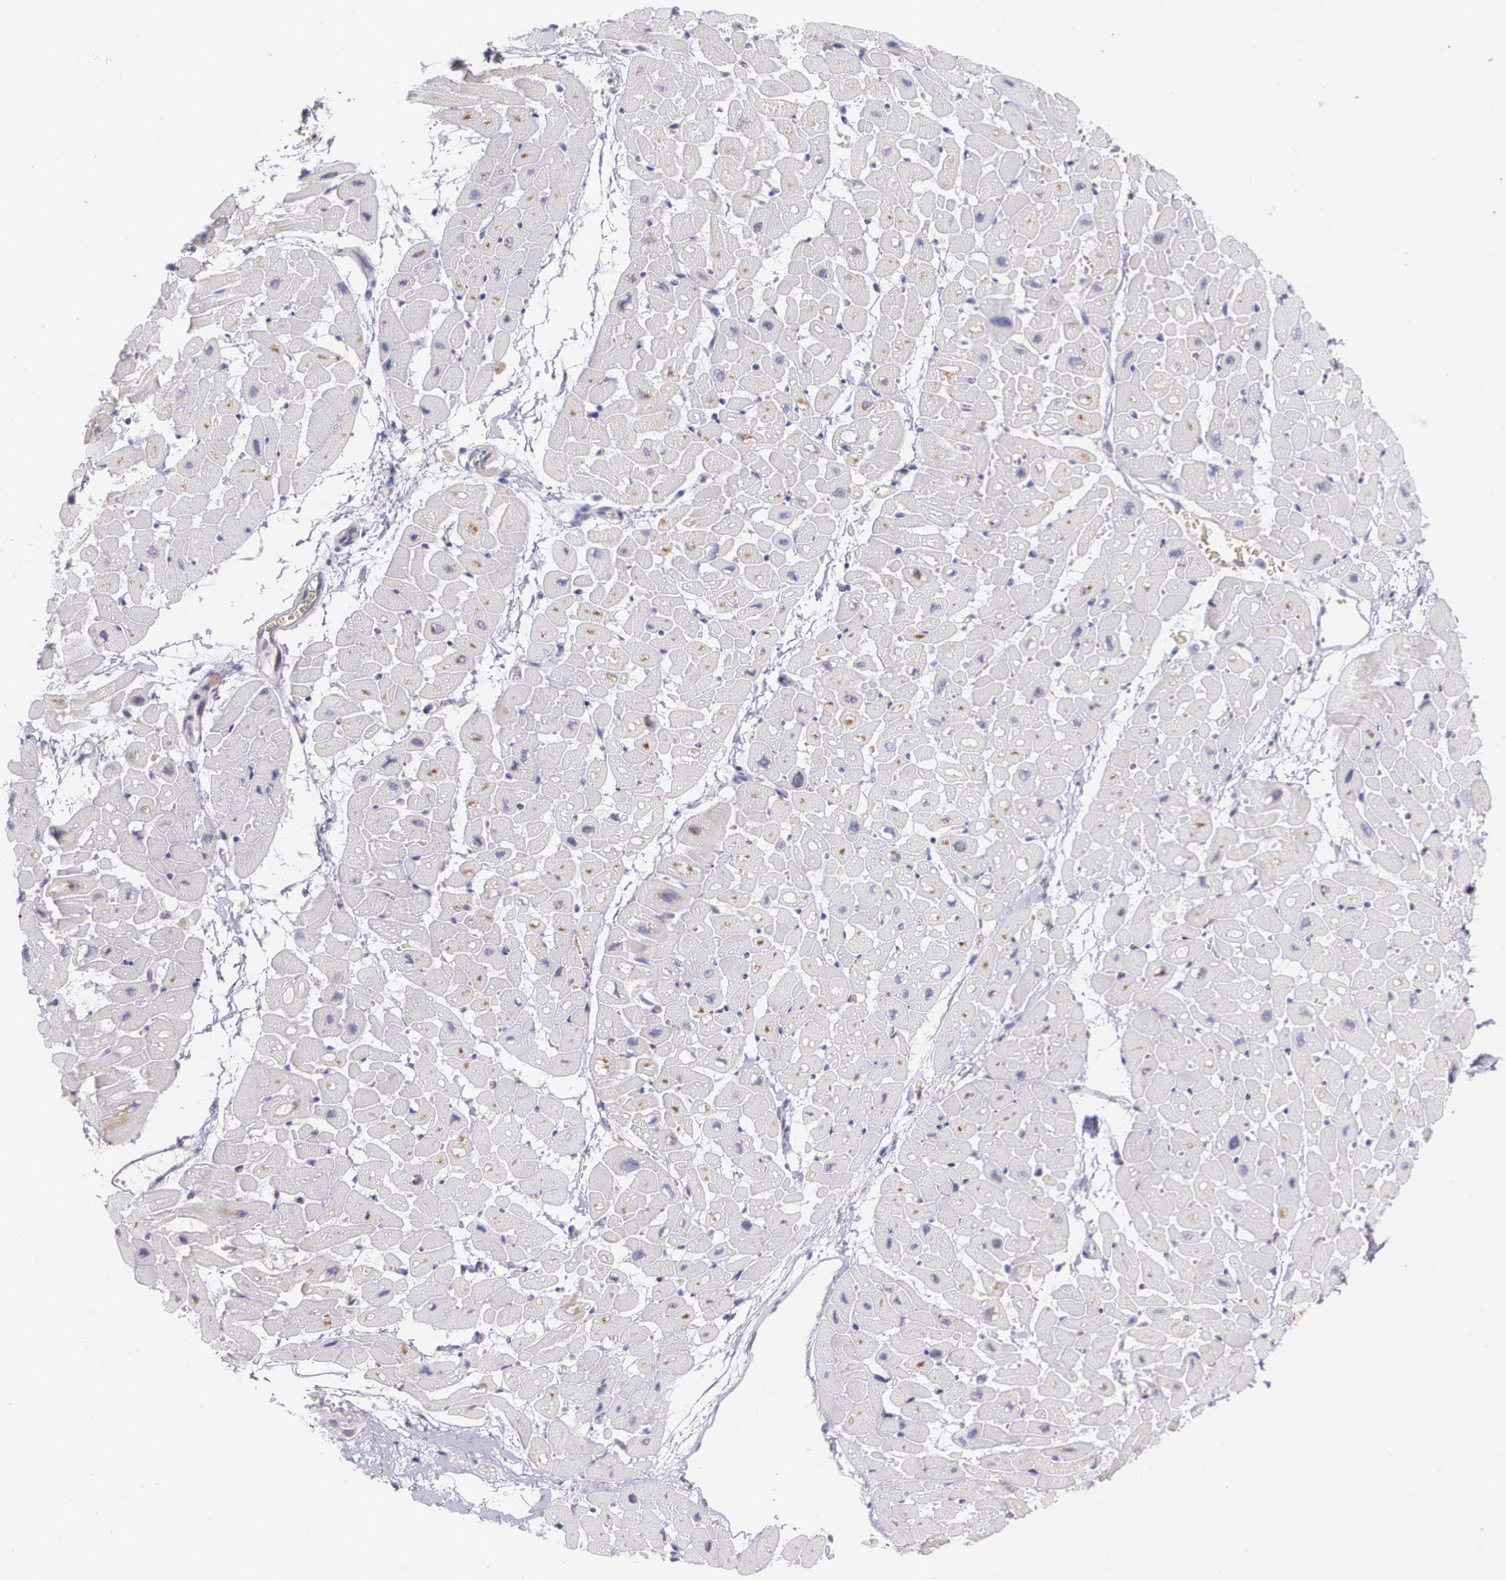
{"staining": {"intensity": "moderate", "quantity": ">75%", "location": "cytoplasmic/membranous"}, "tissue": "heart muscle", "cell_type": "Cardiomyocytes", "image_type": "normal", "snomed": [{"axis": "morphology", "description": "Normal tissue, NOS"}, {"axis": "topography", "description": "Heart"}], "caption": "The photomicrograph shows immunohistochemical staining of normal heart muscle. There is moderate cytoplasmic/membranous staining is identified in approximately >75% of cardiomyocytes. The staining was performed using DAB, with brown indicating positive protein expression. Nuclei are stained blue with hematoxylin.", "gene": "TM4SF1", "patient": {"sex": "male", "age": 45}}